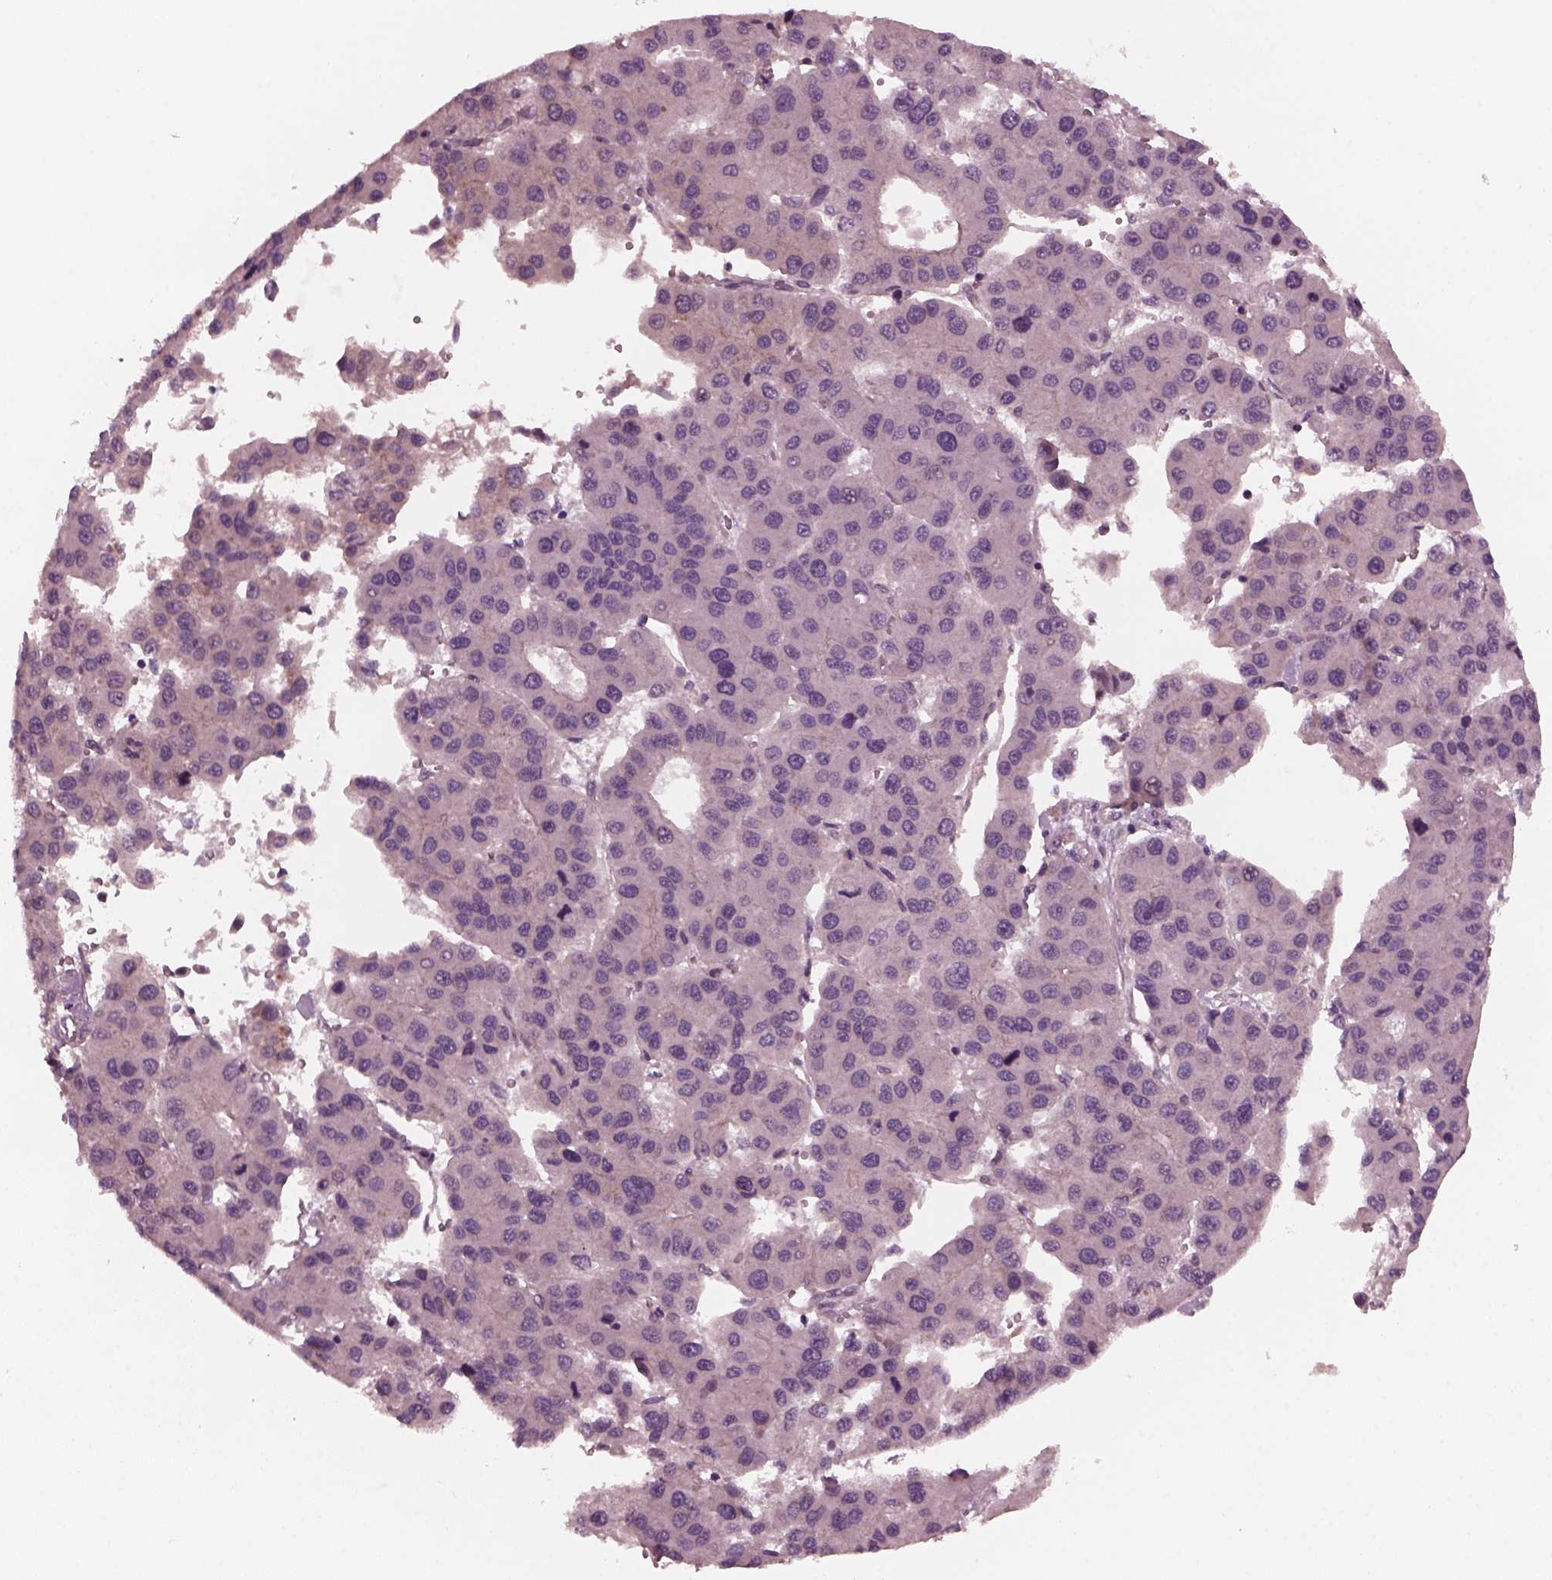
{"staining": {"intensity": "negative", "quantity": "none", "location": "none"}, "tissue": "liver cancer", "cell_type": "Tumor cells", "image_type": "cancer", "snomed": [{"axis": "morphology", "description": "Carcinoma, Hepatocellular, NOS"}, {"axis": "topography", "description": "Liver"}], "caption": "A high-resolution histopathology image shows immunohistochemistry (IHC) staining of liver cancer, which demonstrates no significant expression in tumor cells.", "gene": "TUBG1", "patient": {"sex": "male", "age": 73}}